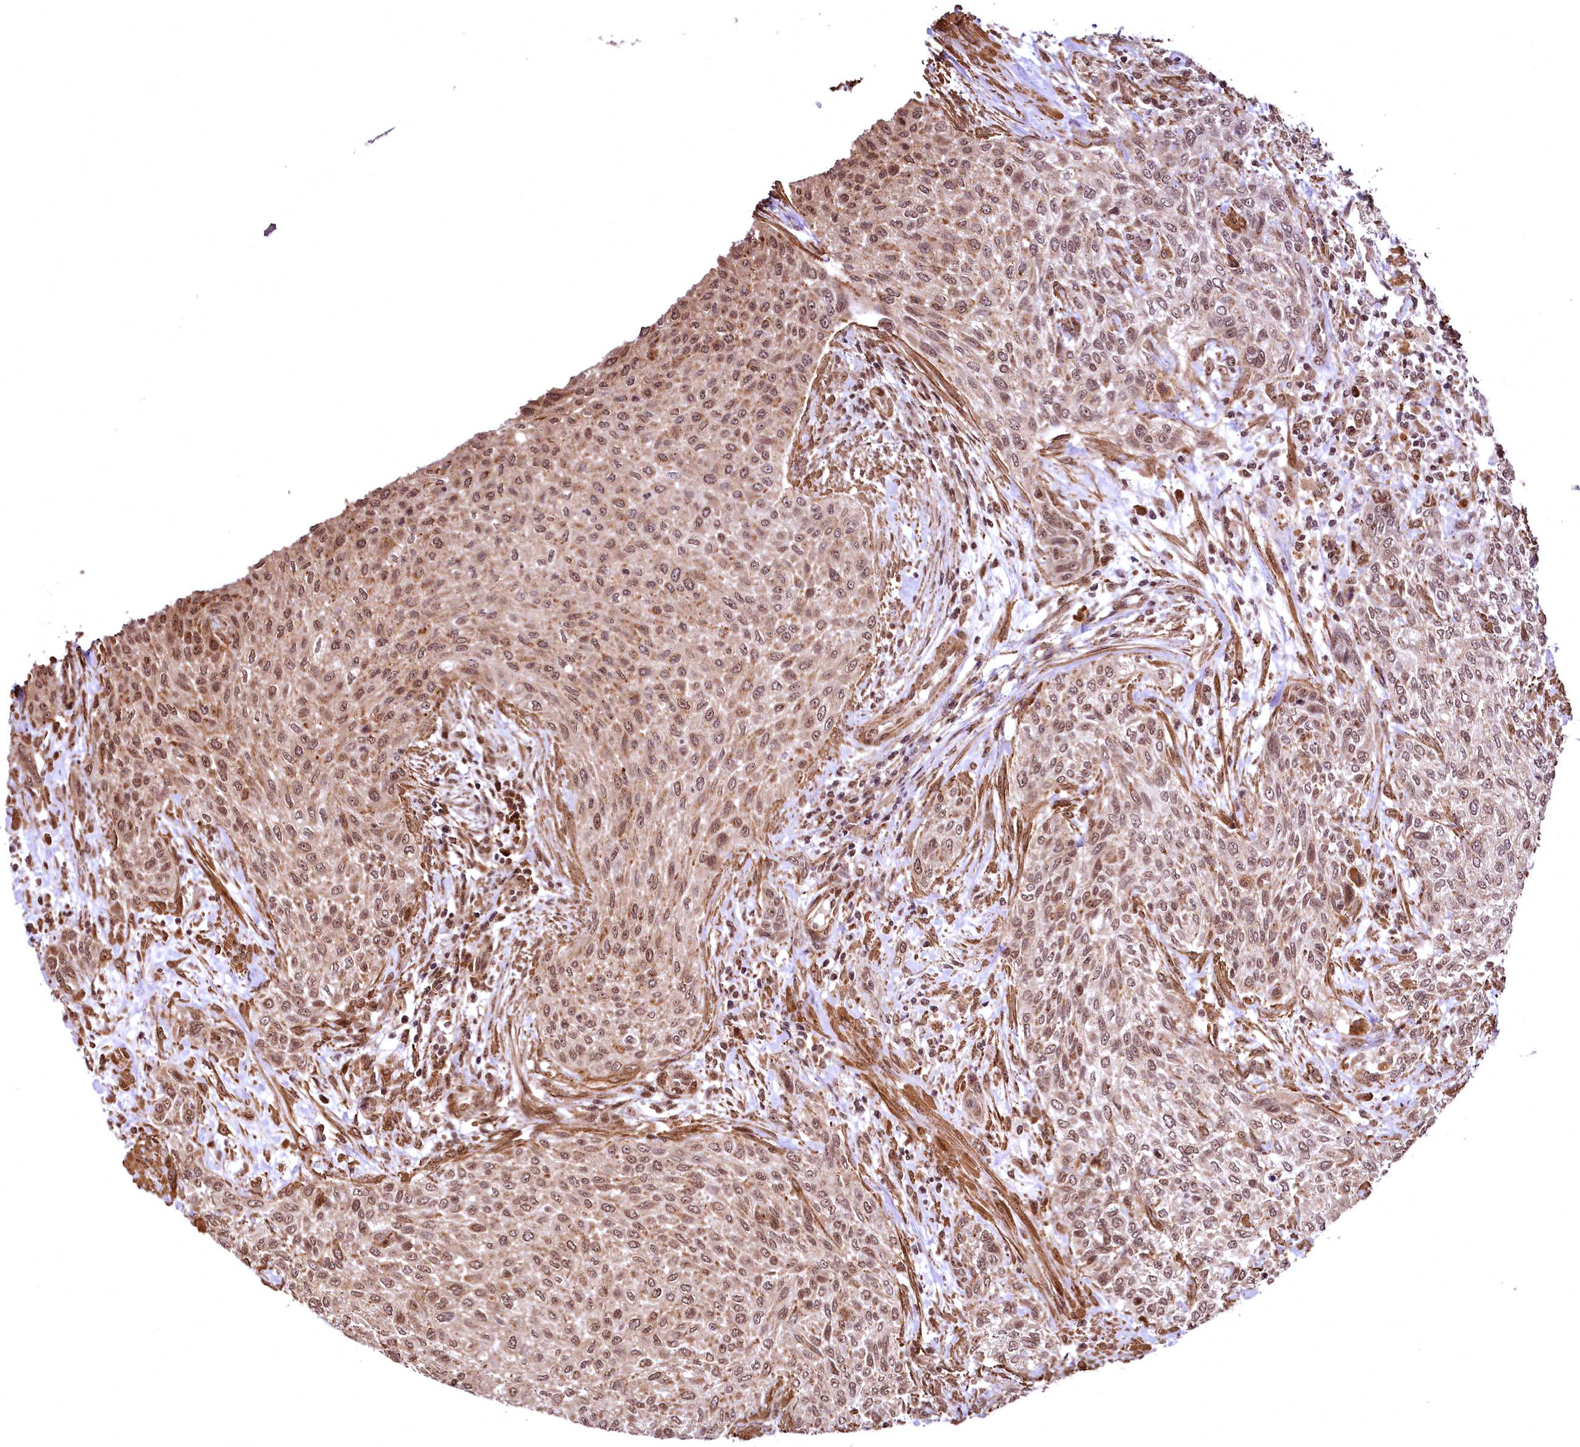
{"staining": {"intensity": "moderate", "quantity": ">75%", "location": "cytoplasmic/membranous,nuclear"}, "tissue": "urothelial cancer", "cell_type": "Tumor cells", "image_type": "cancer", "snomed": [{"axis": "morphology", "description": "Normal tissue, NOS"}, {"axis": "morphology", "description": "Urothelial carcinoma, NOS"}, {"axis": "topography", "description": "Urinary bladder"}, {"axis": "topography", "description": "Peripheral nerve tissue"}], "caption": "A medium amount of moderate cytoplasmic/membranous and nuclear positivity is seen in approximately >75% of tumor cells in urothelial cancer tissue.", "gene": "PDS5B", "patient": {"sex": "male", "age": 35}}